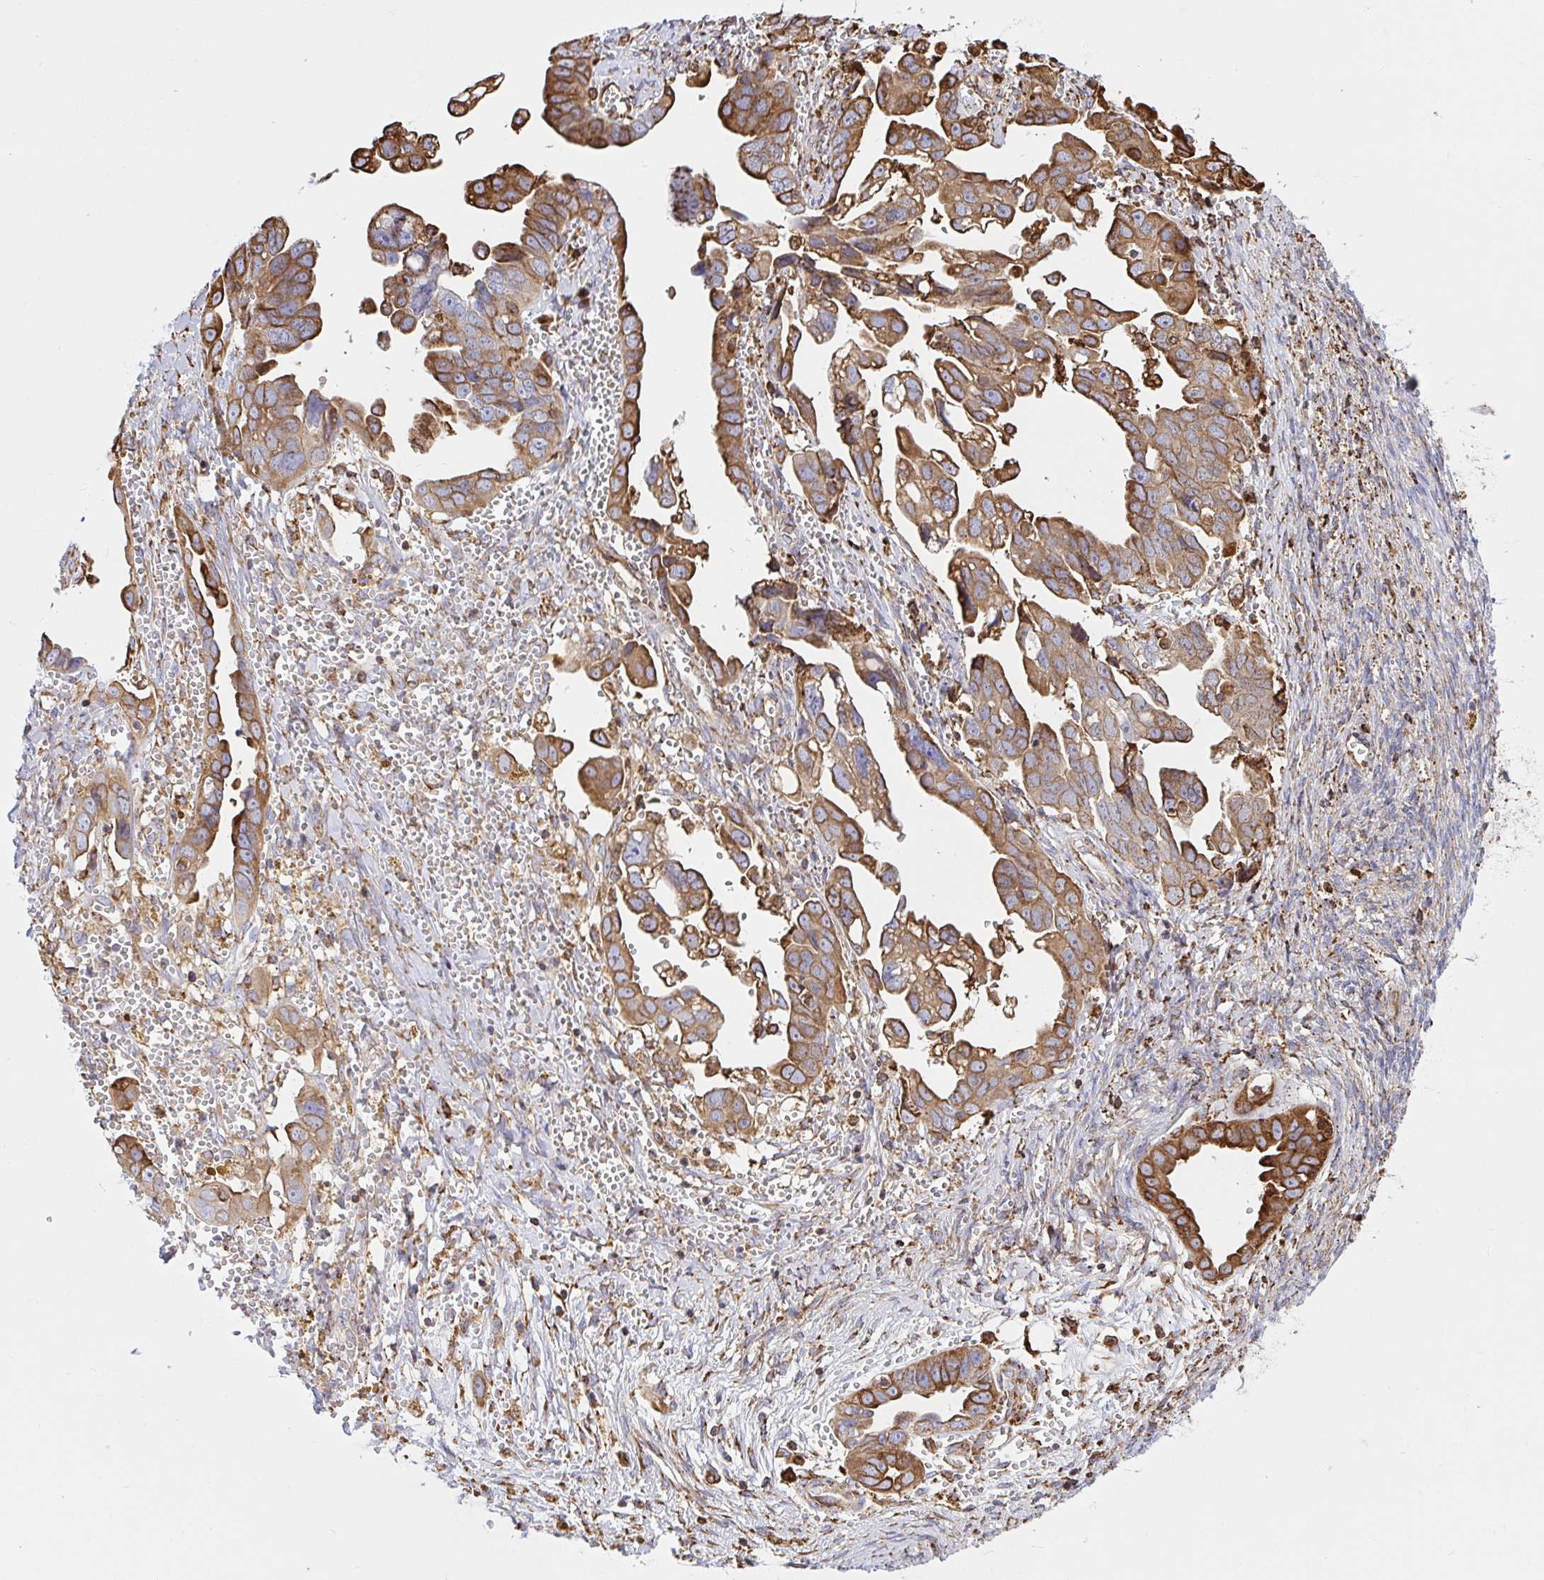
{"staining": {"intensity": "moderate", "quantity": ">75%", "location": "cytoplasmic/membranous"}, "tissue": "ovarian cancer", "cell_type": "Tumor cells", "image_type": "cancer", "snomed": [{"axis": "morphology", "description": "Cystadenocarcinoma, serous, NOS"}, {"axis": "topography", "description": "Ovary"}], "caption": "Ovarian cancer (serous cystadenocarcinoma) stained with DAB immunohistochemistry reveals medium levels of moderate cytoplasmic/membranous expression in about >75% of tumor cells.", "gene": "CLGN", "patient": {"sex": "female", "age": 59}}